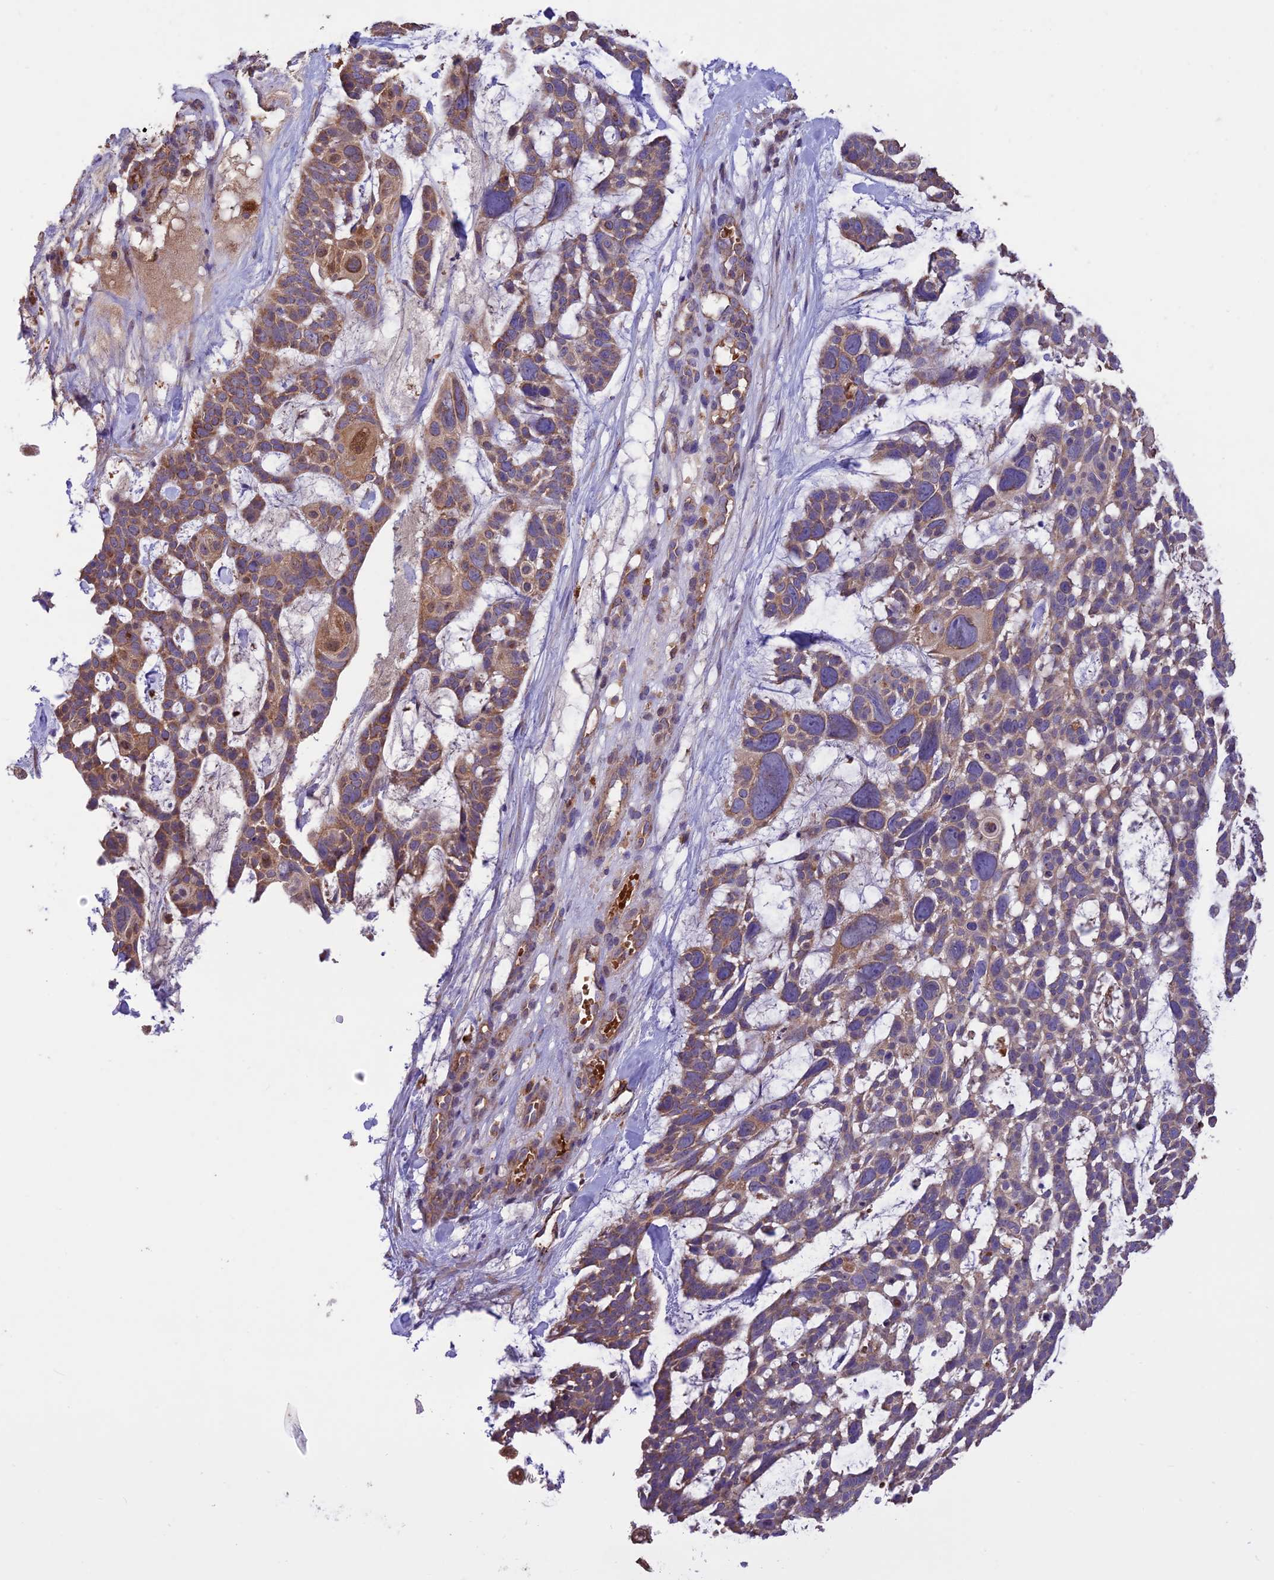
{"staining": {"intensity": "moderate", "quantity": "25%-75%", "location": "cytoplasmic/membranous"}, "tissue": "skin cancer", "cell_type": "Tumor cells", "image_type": "cancer", "snomed": [{"axis": "morphology", "description": "Basal cell carcinoma"}, {"axis": "topography", "description": "Skin"}], "caption": "The histopathology image displays a brown stain indicating the presence of a protein in the cytoplasmic/membranous of tumor cells in skin cancer (basal cell carcinoma).", "gene": "NDUFAF1", "patient": {"sex": "male", "age": 88}}